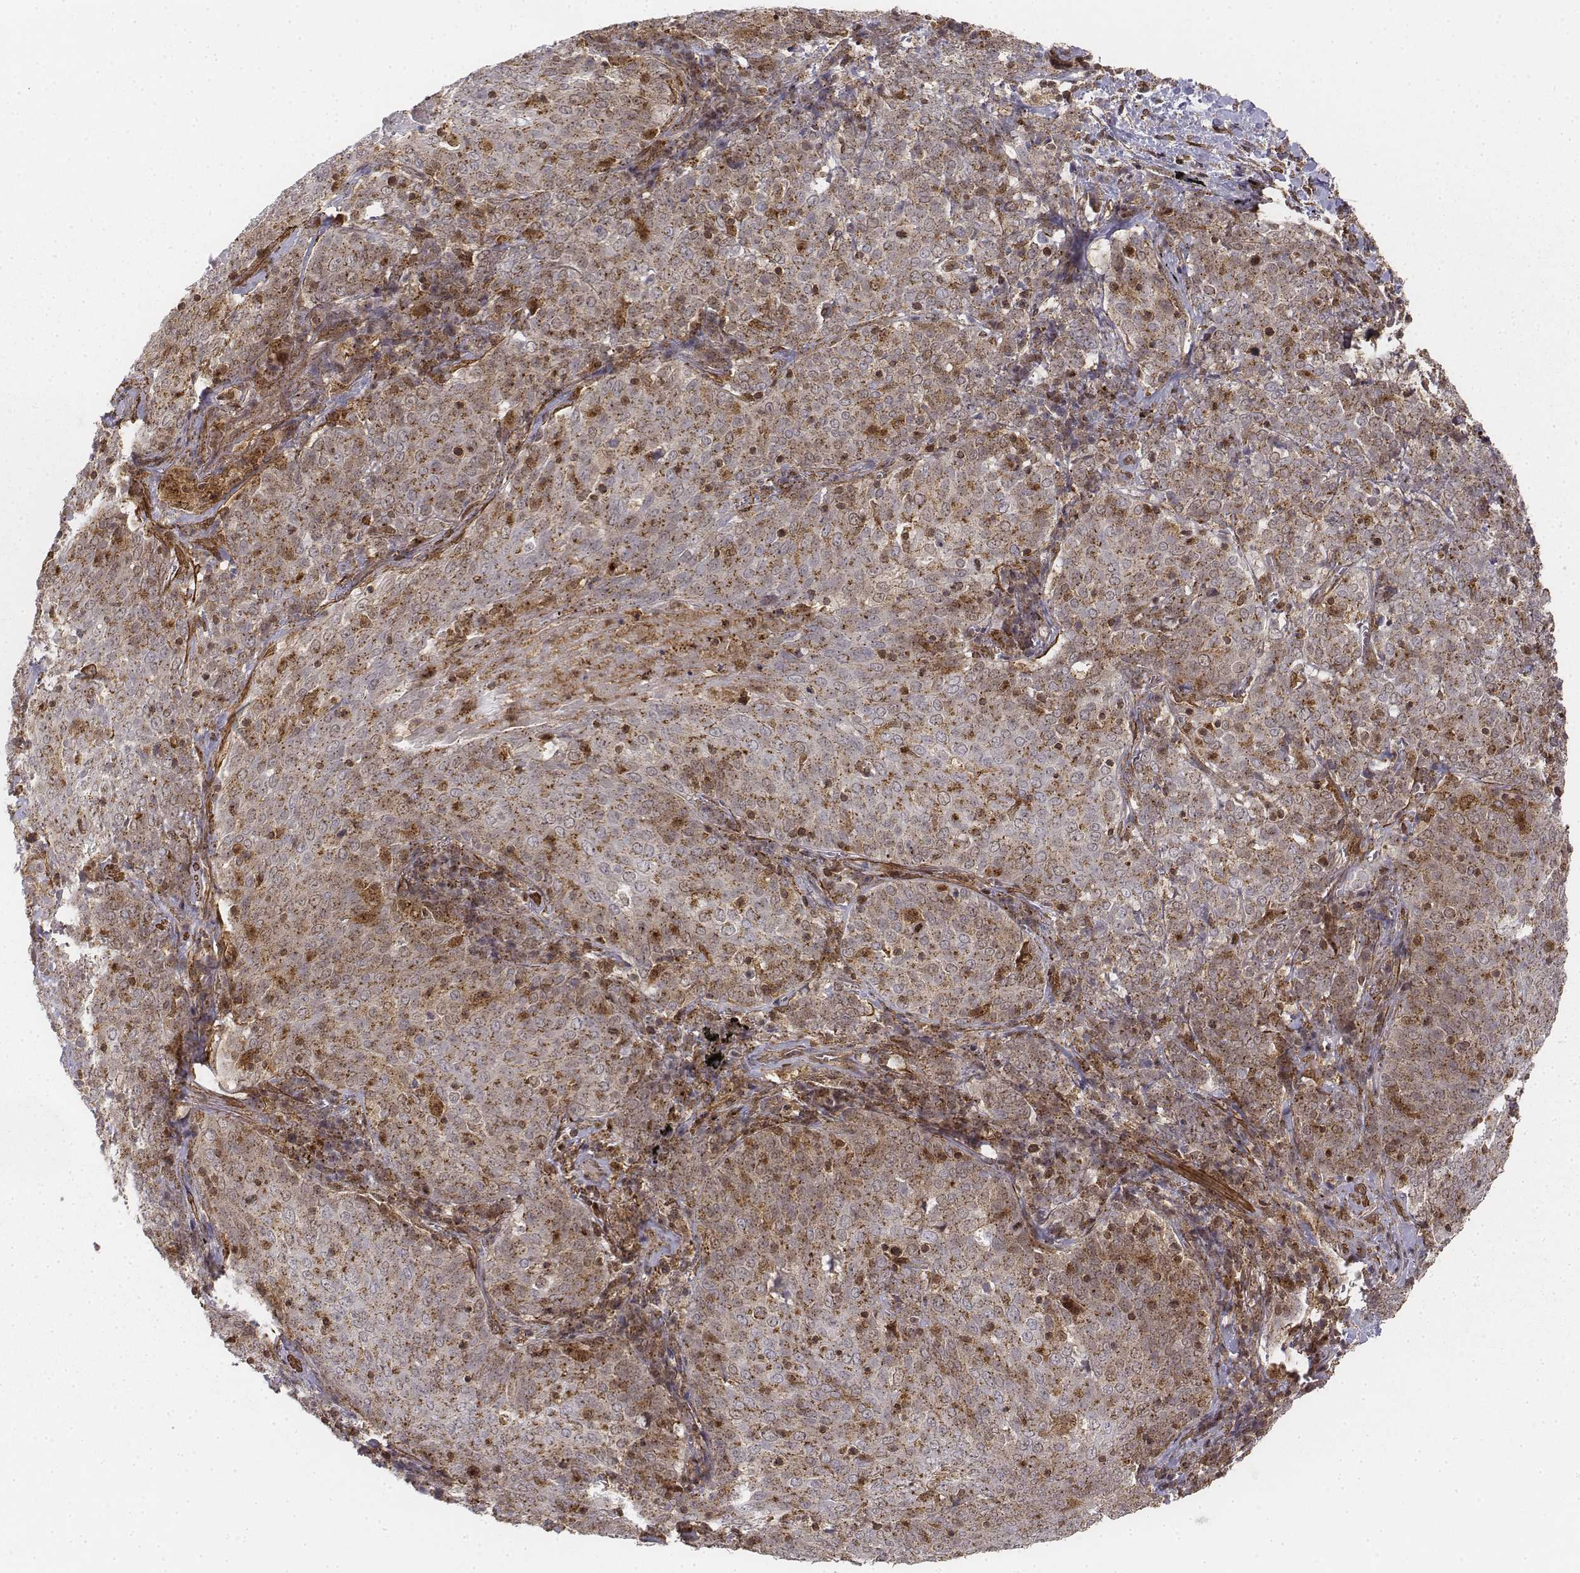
{"staining": {"intensity": "moderate", "quantity": "25%-75%", "location": "cytoplasmic/membranous,nuclear"}, "tissue": "lung cancer", "cell_type": "Tumor cells", "image_type": "cancer", "snomed": [{"axis": "morphology", "description": "Squamous cell carcinoma, NOS"}, {"axis": "topography", "description": "Lung"}], "caption": "This image exhibits immunohistochemistry (IHC) staining of lung cancer, with medium moderate cytoplasmic/membranous and nuclear staining in about 25%-75% of tumor cells.", "gene": "ZFYVE19", "patient": {"sex": "male", "age": 82}}